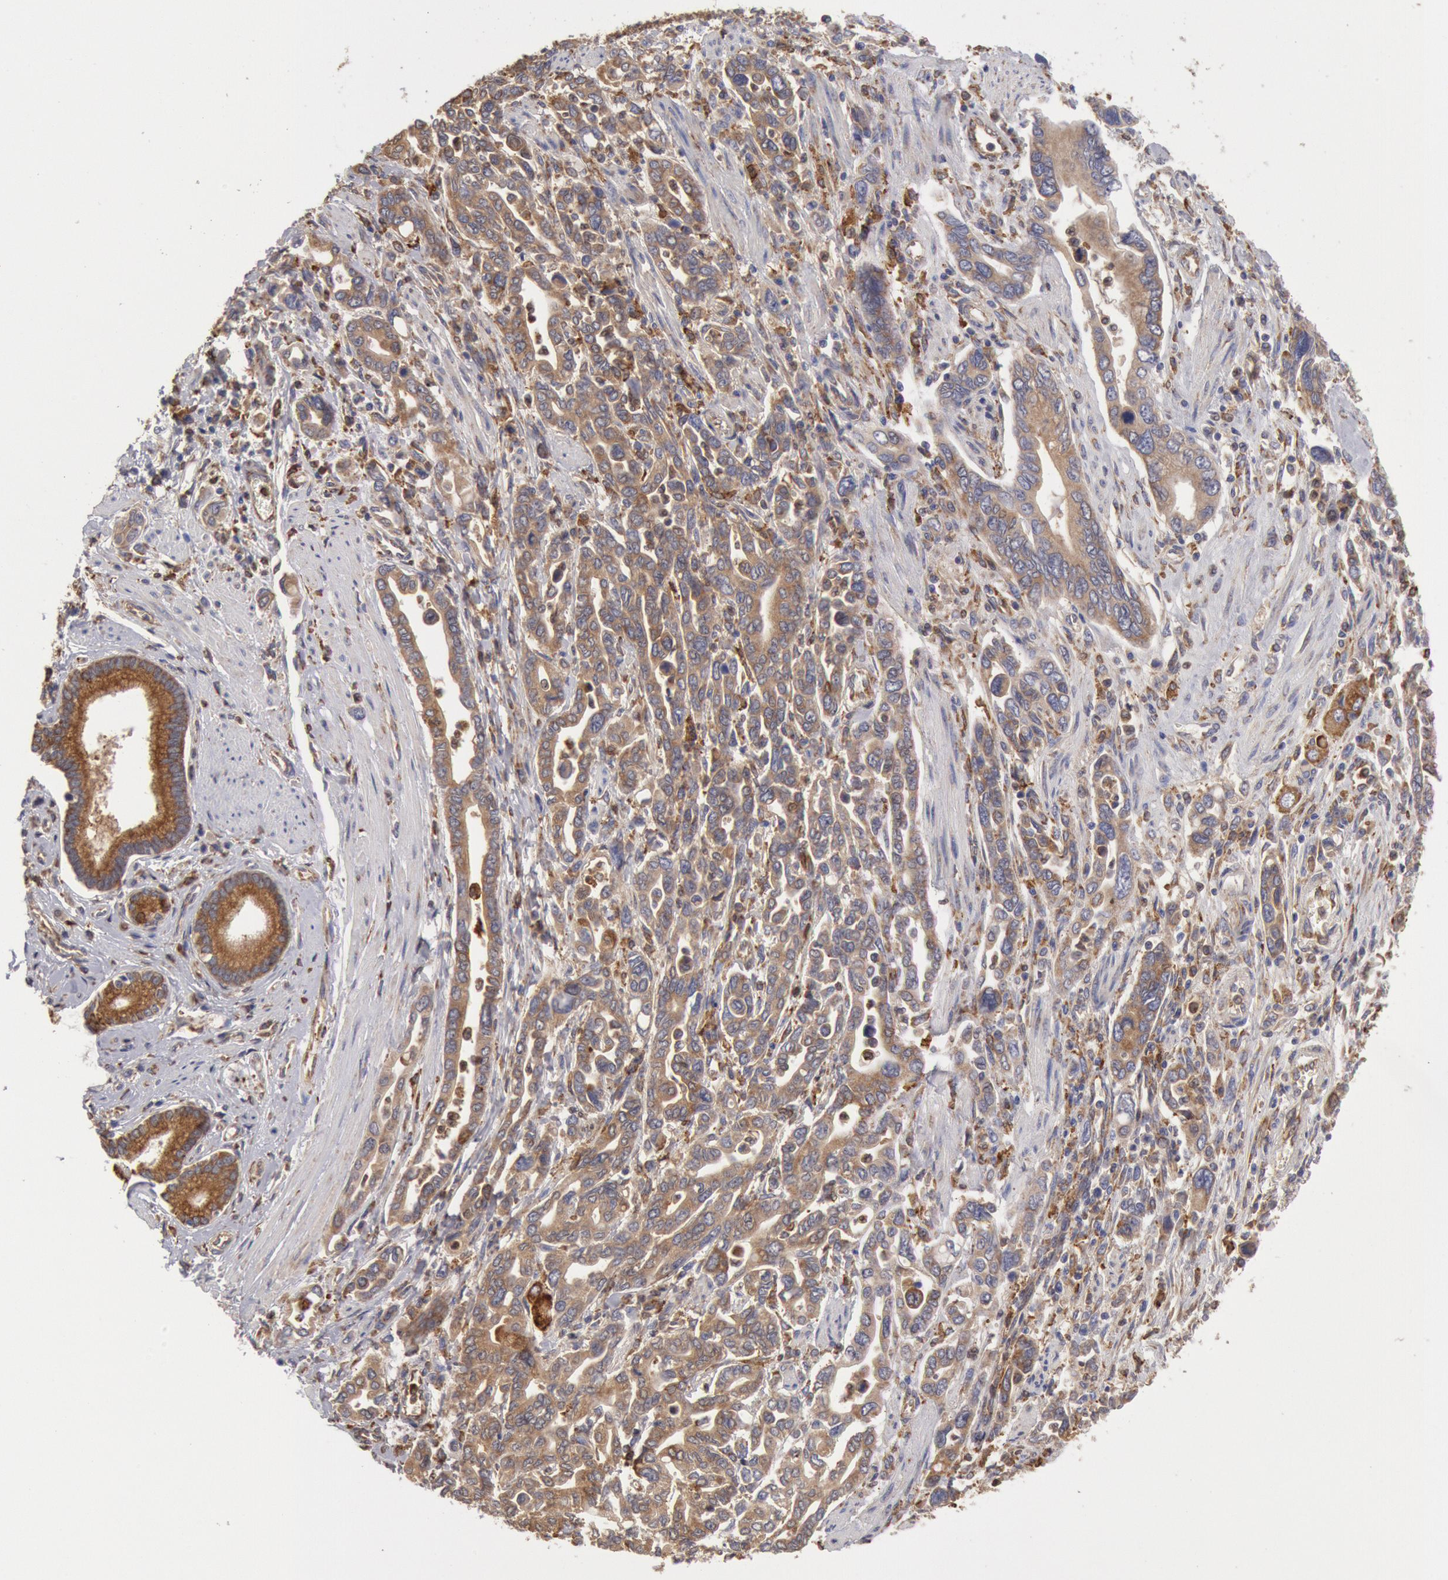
{"staining": {"intensity": "moderate", "quantity": ">75%", "location": "cytoplasmic/membranous"}, "tissue": "pancreatic cancer", "cell_type": "Tumor cells", "image_type": "cancer", "snomed": [{"axis": "morphology", "description": "Adenocarcinoma, NOS"}, {"axis": "topography", "description": "Pancreas"}], "caption": "Immunohistochemical staining of pancreatic cancer (adenocarcinoma) demonstrates moderate cytoplasmic/membranous protein staining in approximately >75% of tumor cells. The protein of interest is shown in brown color, while the nuclei are stained blue.", "gene": "ERP44", "patient": {"sex": "female", "age": 57}}